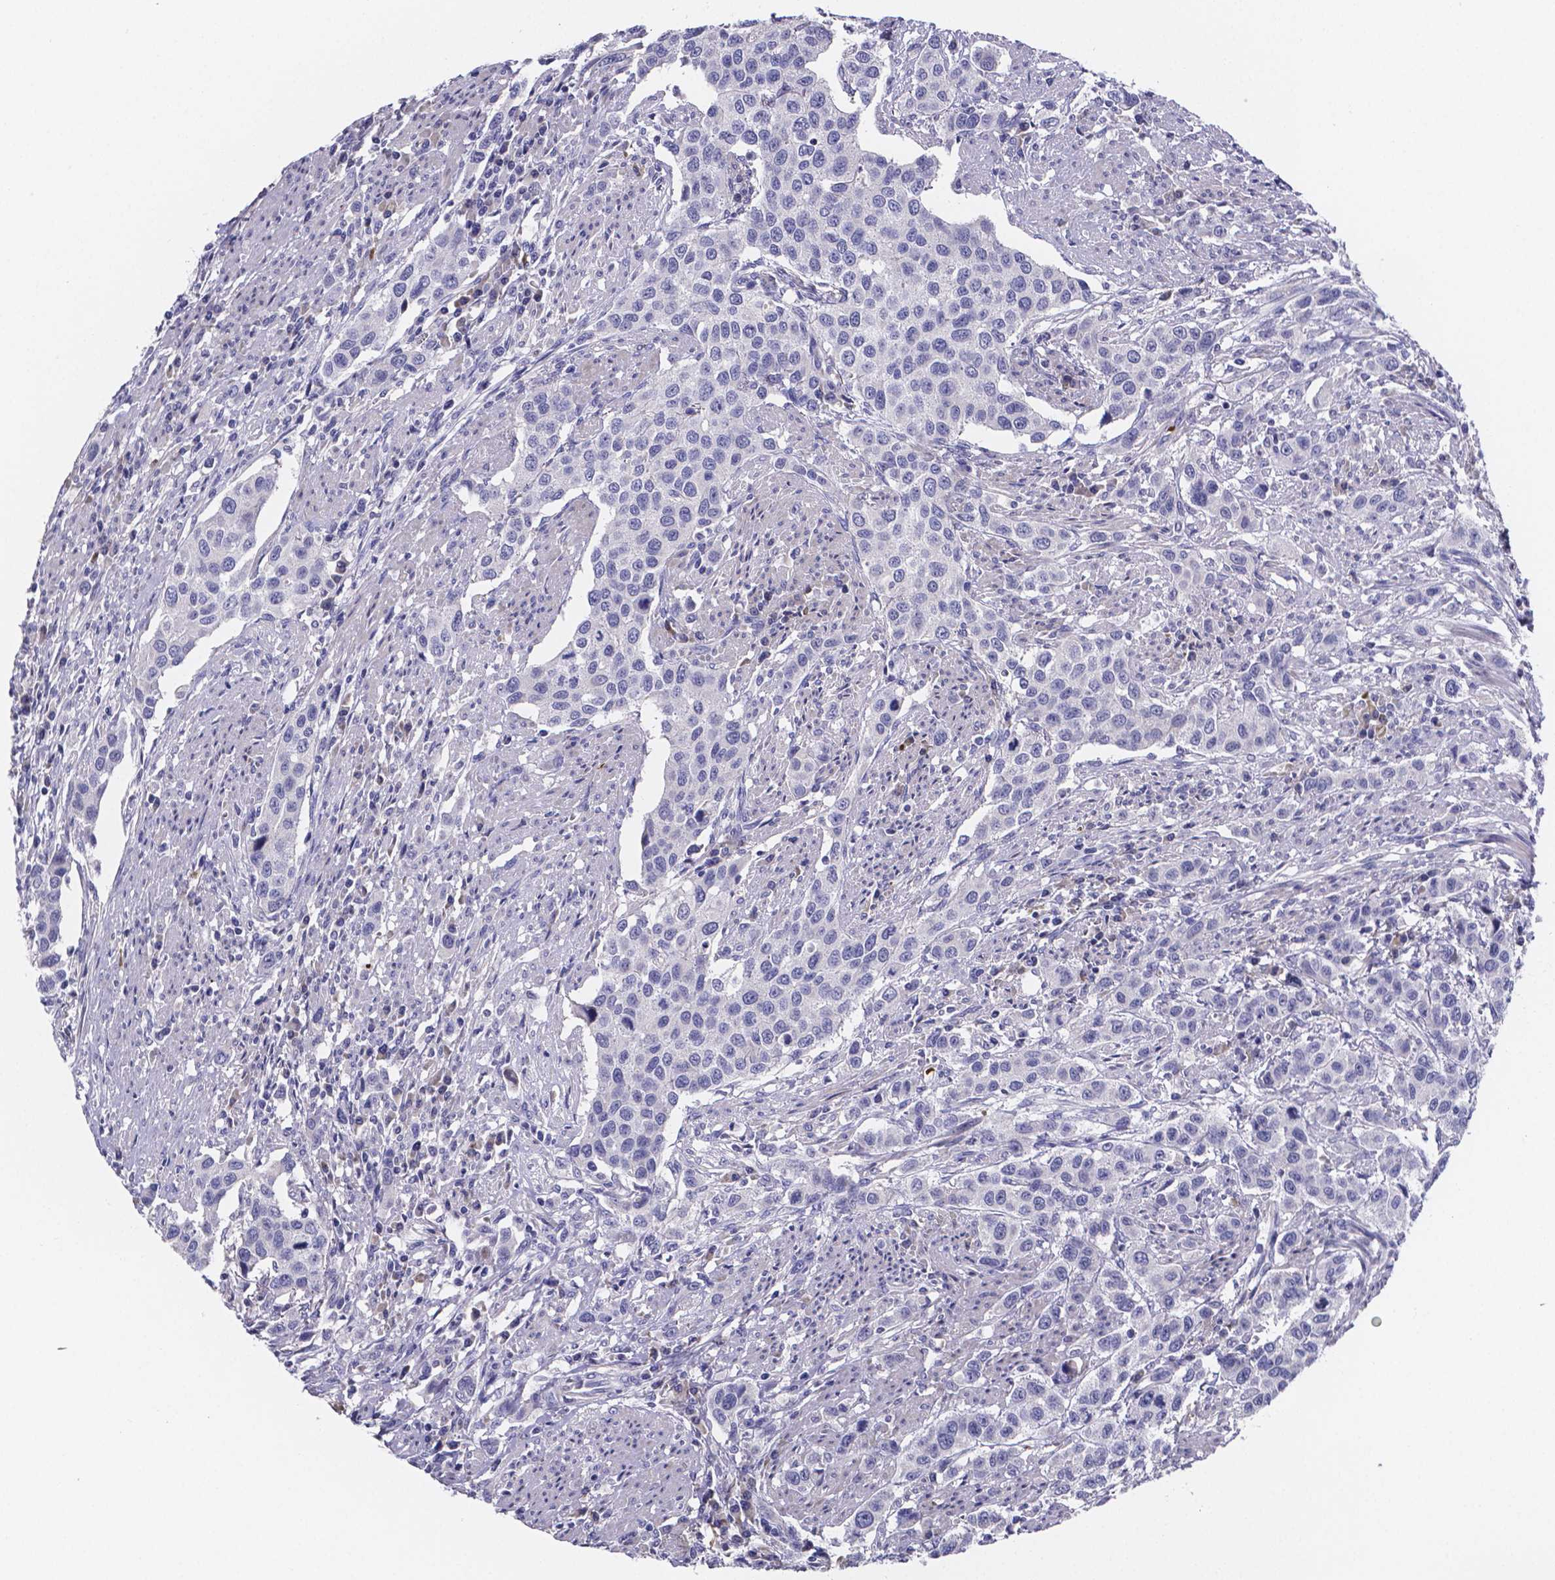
{"staining": {"intensity": "negative", "quantity": "none", "location": "none"}, "tissue": "urothelial cancer", "cell_type": "Tumor cells", "image_type": "cancer", "snomed": [{"axis": "morphology", "description": "Urothelial carcinoma, High grade"}, {"axis": "topography", "description": "Urinary bladder"}], "caption": "The immunohistochemistry (IHC) image has no significant expression in tumor cells of urothelial carcinoma (high-grade) tissue.", "gene": "GABRA3", "patient": {"sex": "female", "age": 58}}